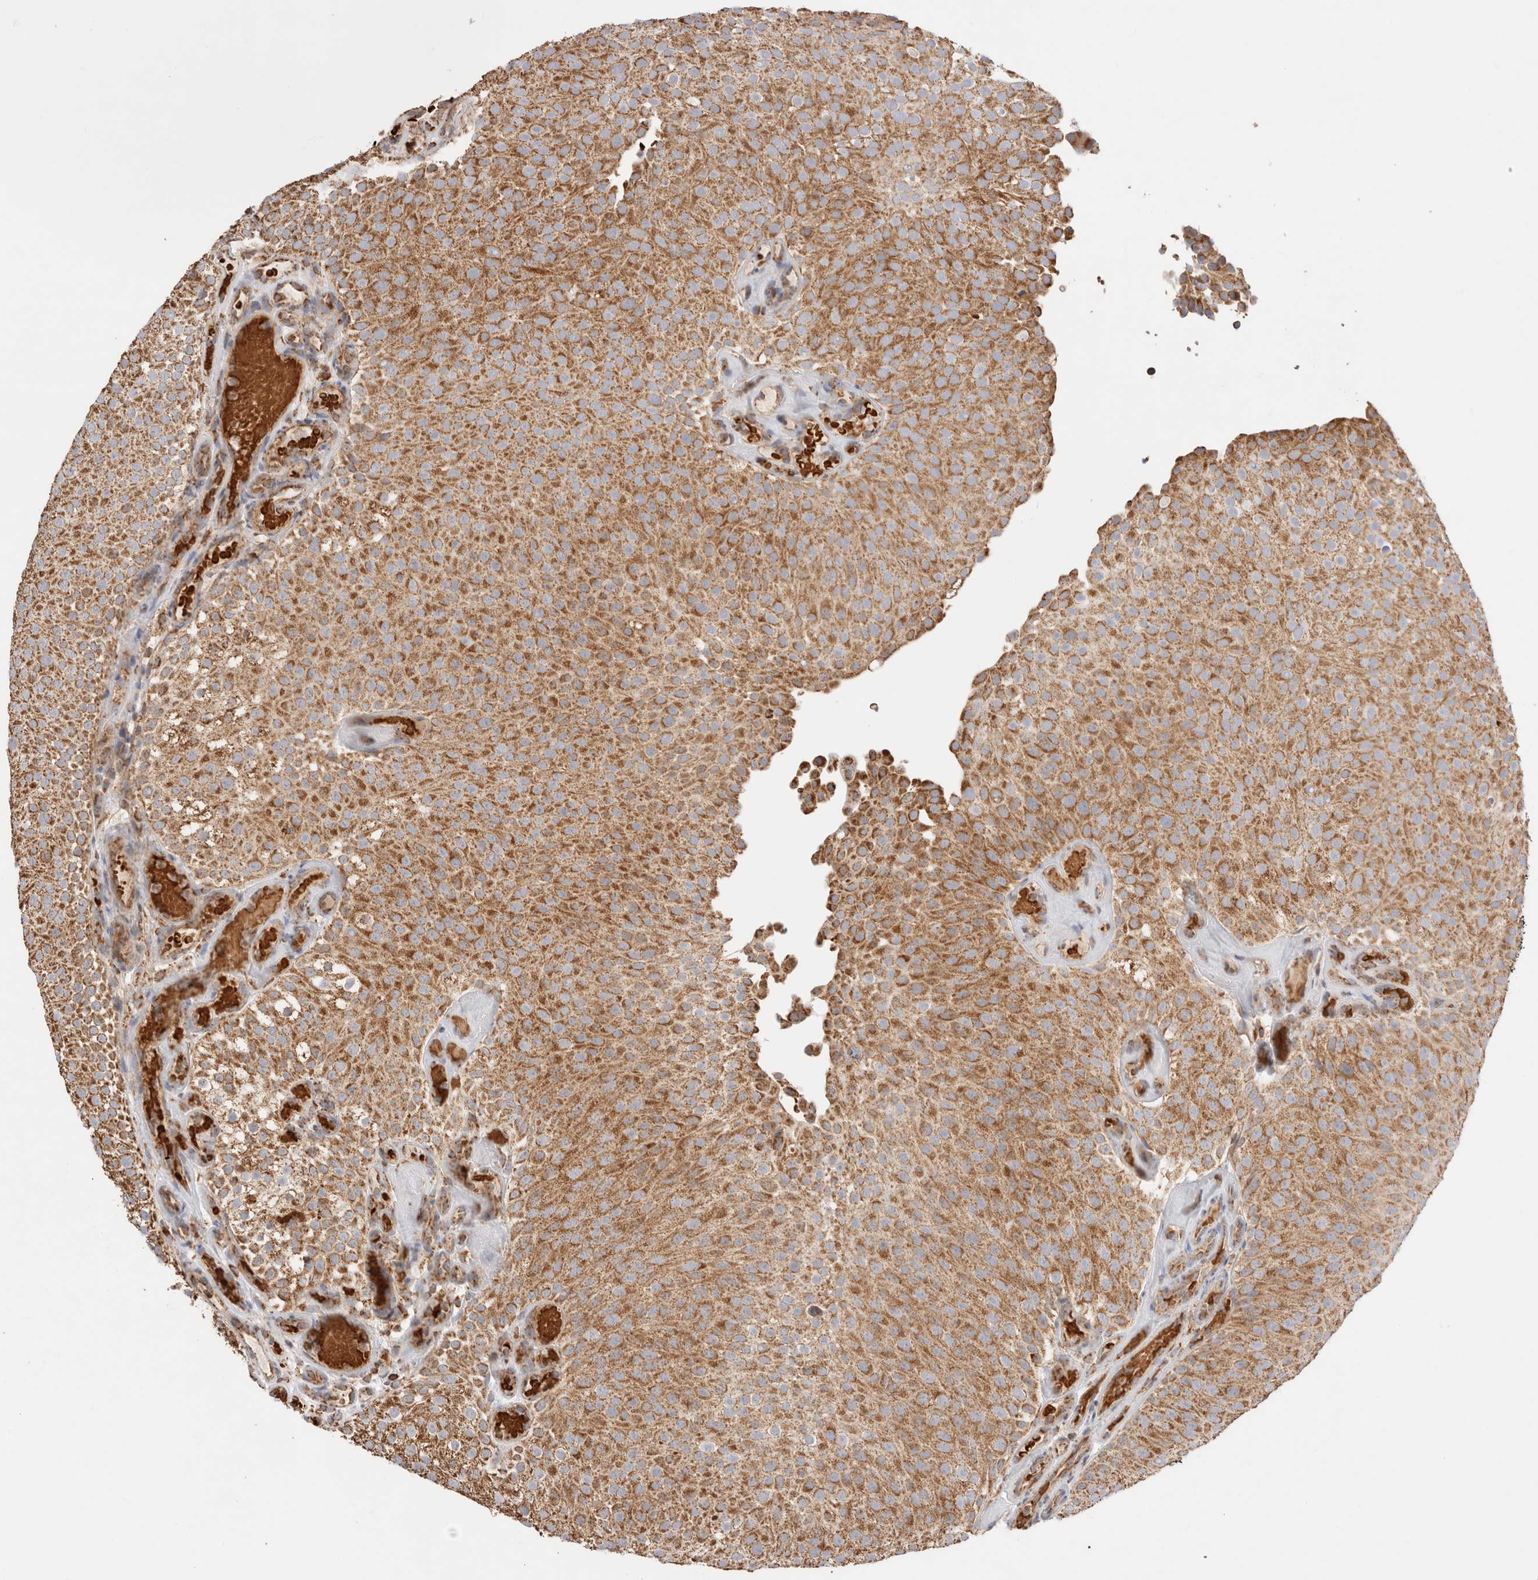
{"staining": {"intensity": "moderate", "quantity": ">75%", "location": "cytoplasmic/membranous"}, "tissue": "urothelial cancer", "cell_type": "Tumor cells", "image_type": "cancer", "snomed": [{"axis": "morphology", "description": "Urothelial carcinoma, Low grade"}, {"axis": "topography", "description": "Urinary bladder"}], "caption": "High-power microscopy captured an IHC micrograph of urothelial cancer, revealing moderate cytoplasmic/membranous expression in approximately >75% of tumor cells.", "gene": "TMPPE", "patient": {"sex": "male", "age": 78}}